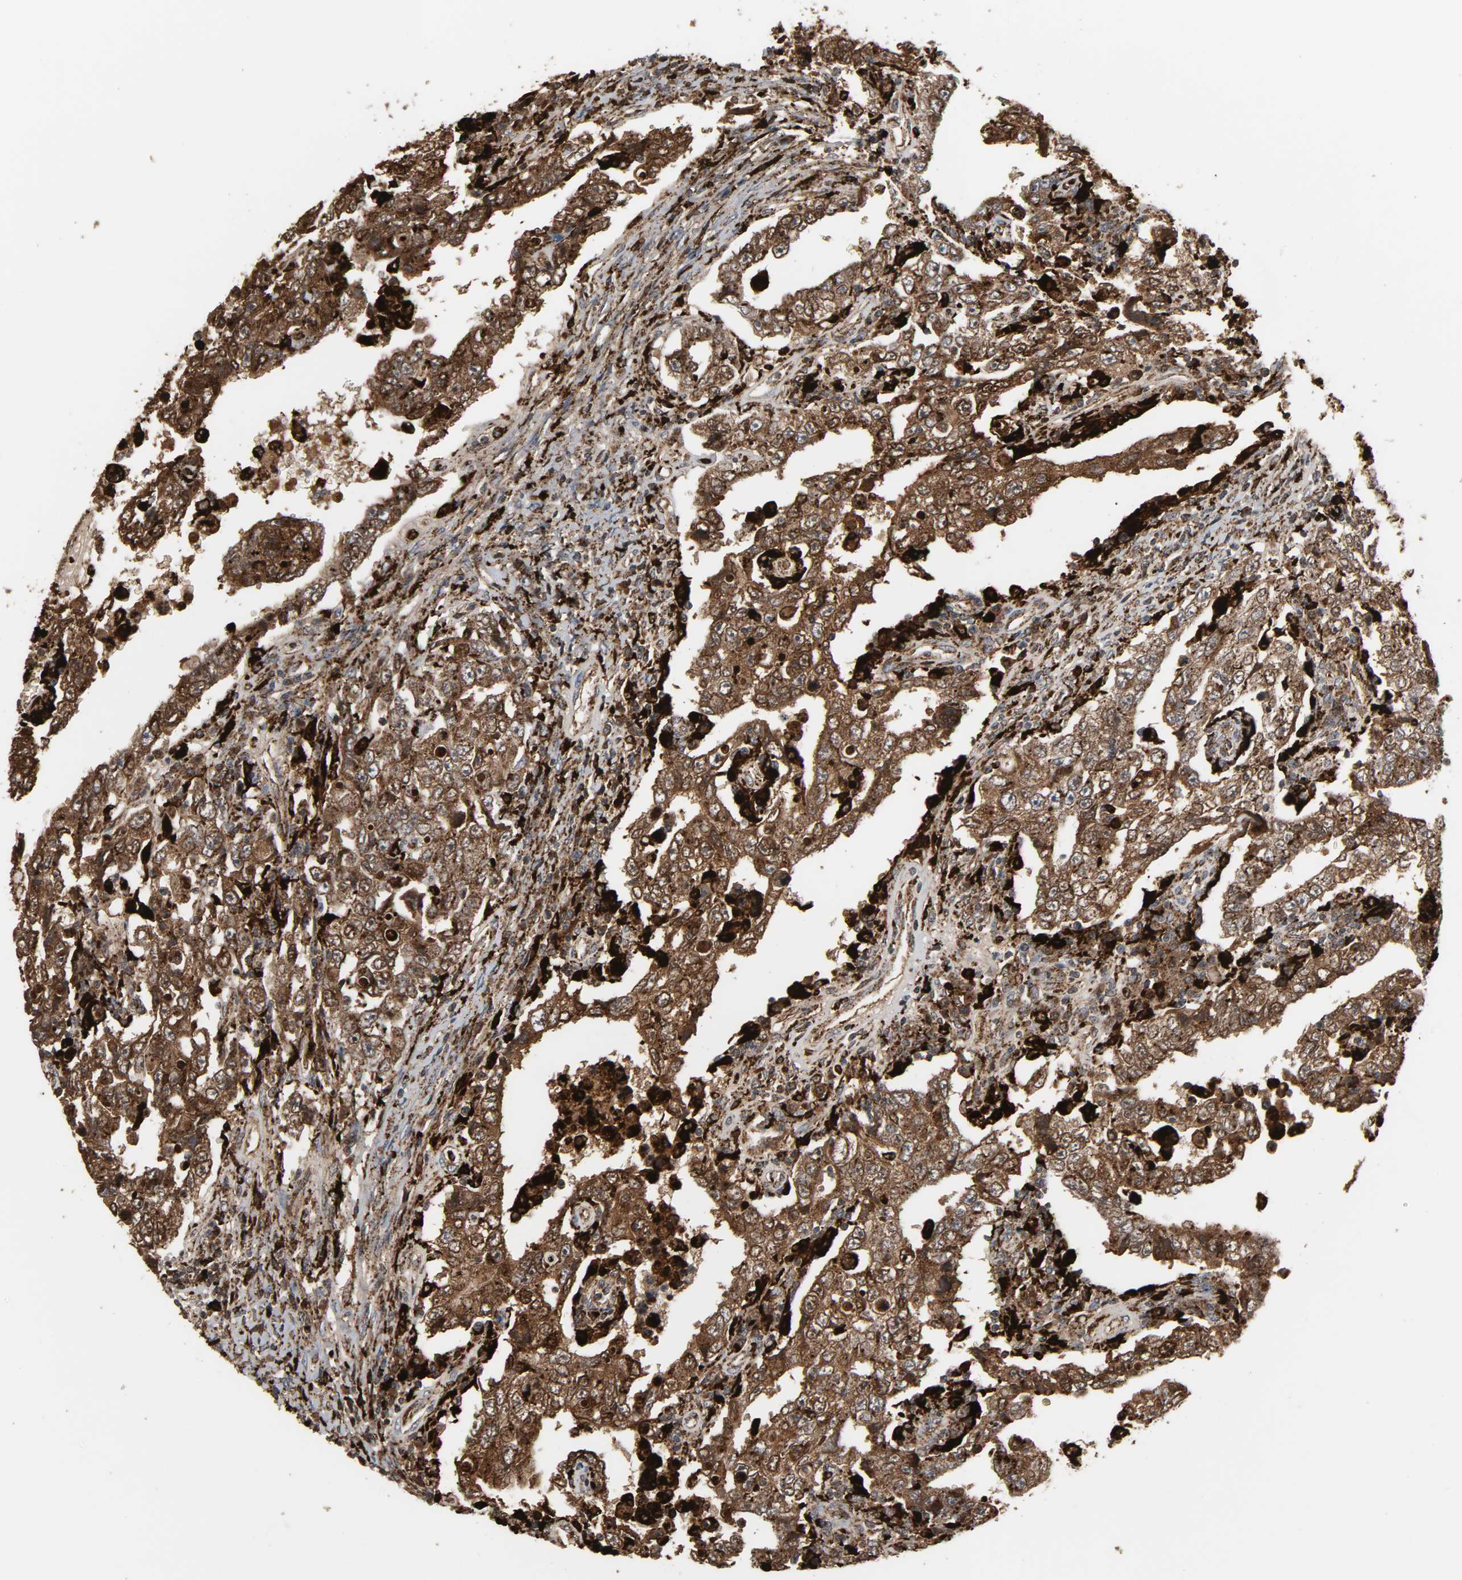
{"staining": {"intensity": "strong", "quantity": ">75%", "location": "cytoplasmic/membranous"}, "tissue": "testis cancer", "cell_type": "Tumor cells", "image_type": "cancer", "snomed": [{"axis": "morphology", "description": "Carcinoma, Embryonal, NOS"}, {"axis": "topography", "description": "Testis"}], "caption": "Strong cytoplasmic/membranous expression is identified in approximately >75% of tumor cells in testis embryonal carcinoma. Nuclei are stained in blue.", "gene": "PSAP", "patient": {"sex": "male", "age": 26}}